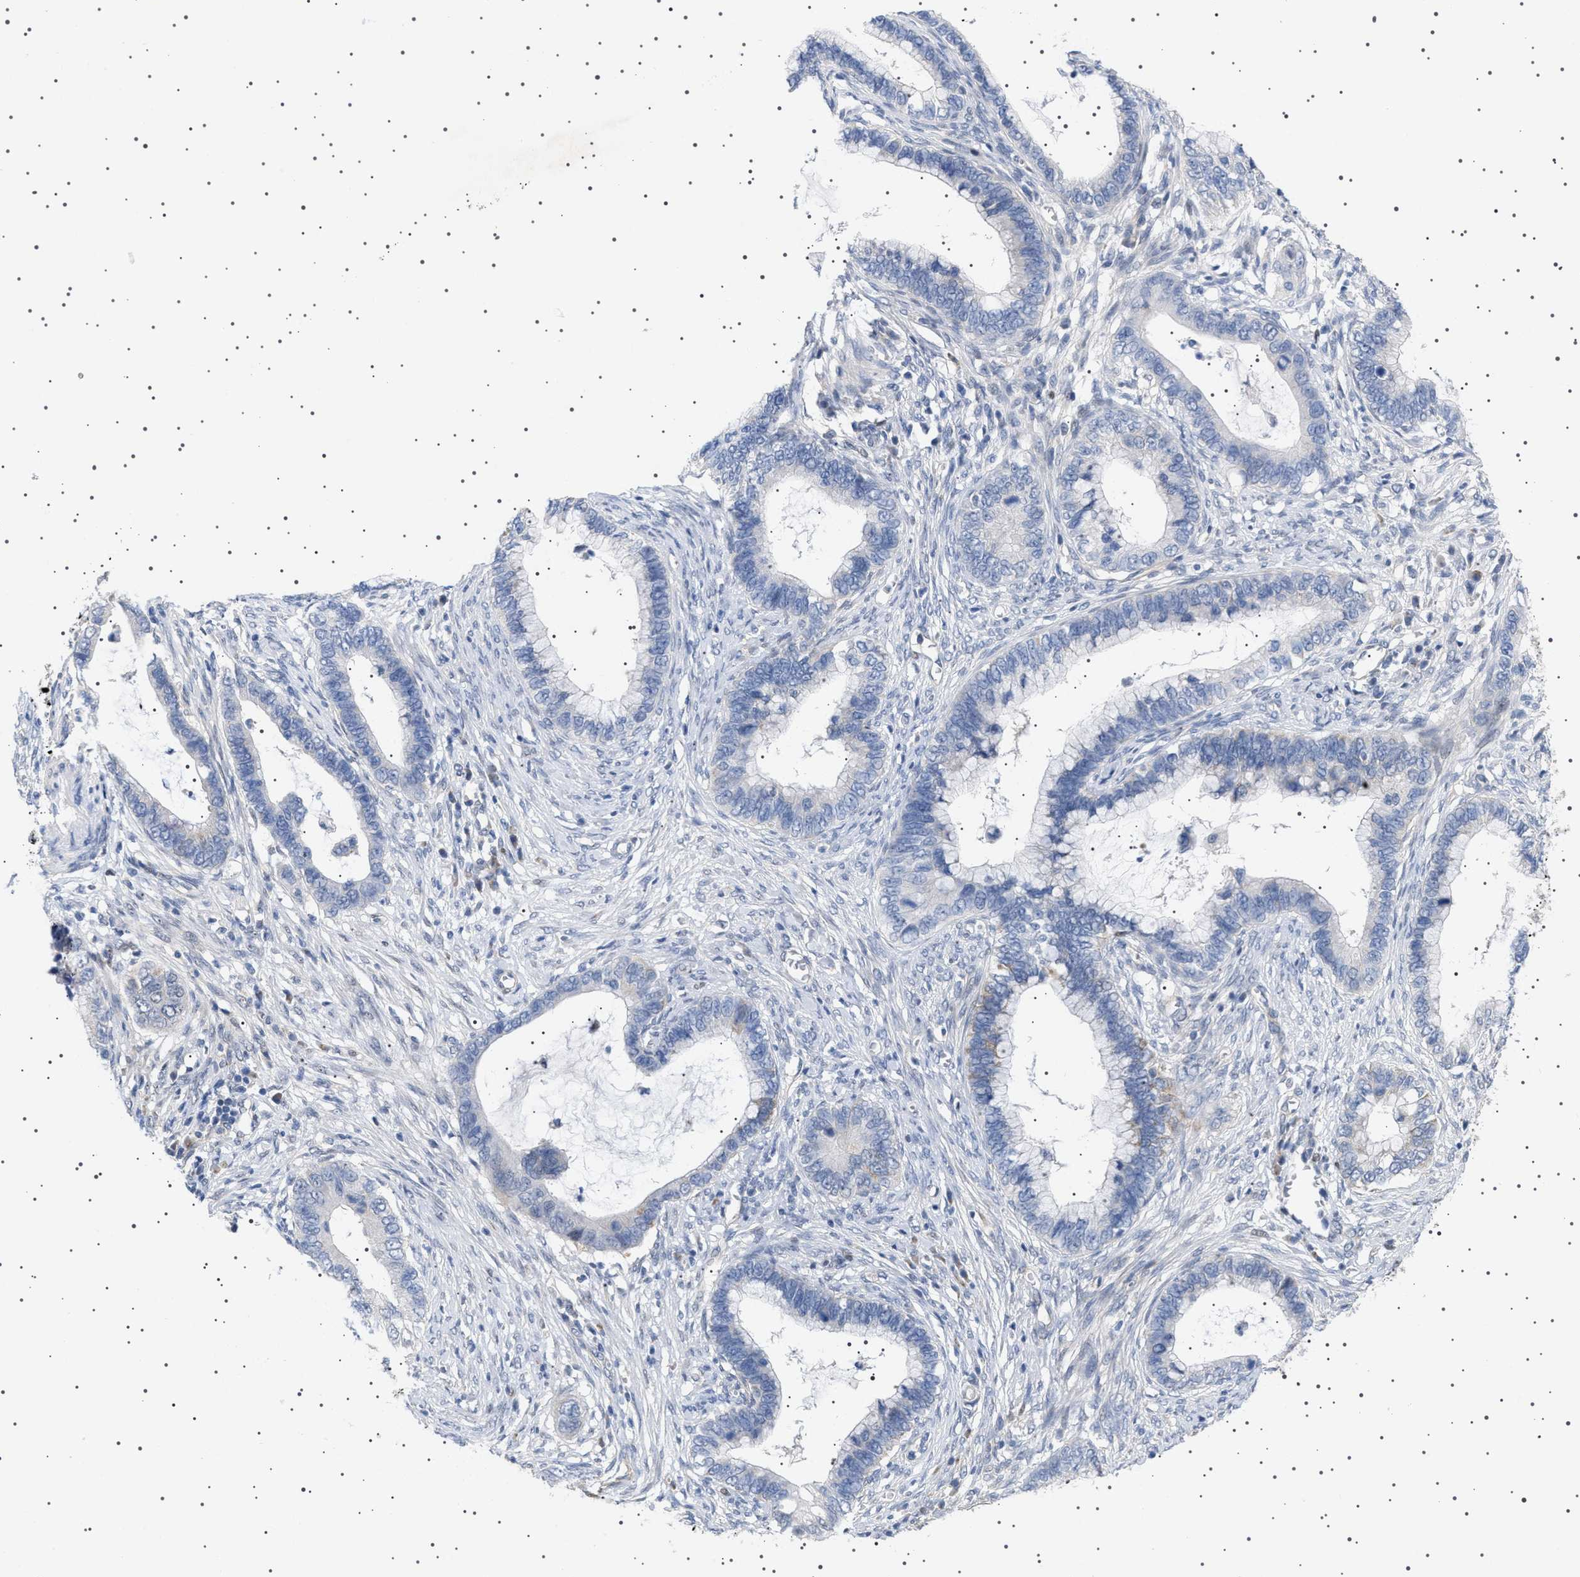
{"staining": {"intensity": "negative", "quantity": "none", "location": "none"}, "tissue": "cervical cancer", "cell_type": "Tumor cells", "image_type": "cancer", "snomed": [{"axis": "morphology", "description": "Adenocarcinoma, NOS"}, {"axis": "topography", "description": "Cervix"}], "caption": "Cervical cancer (adenocarcinoma) was stained to show a protein in brown. There is no significant positivity in tumor cells.", "gene": "HTR1A", "patient": {"sex": "female", "age": 44}}